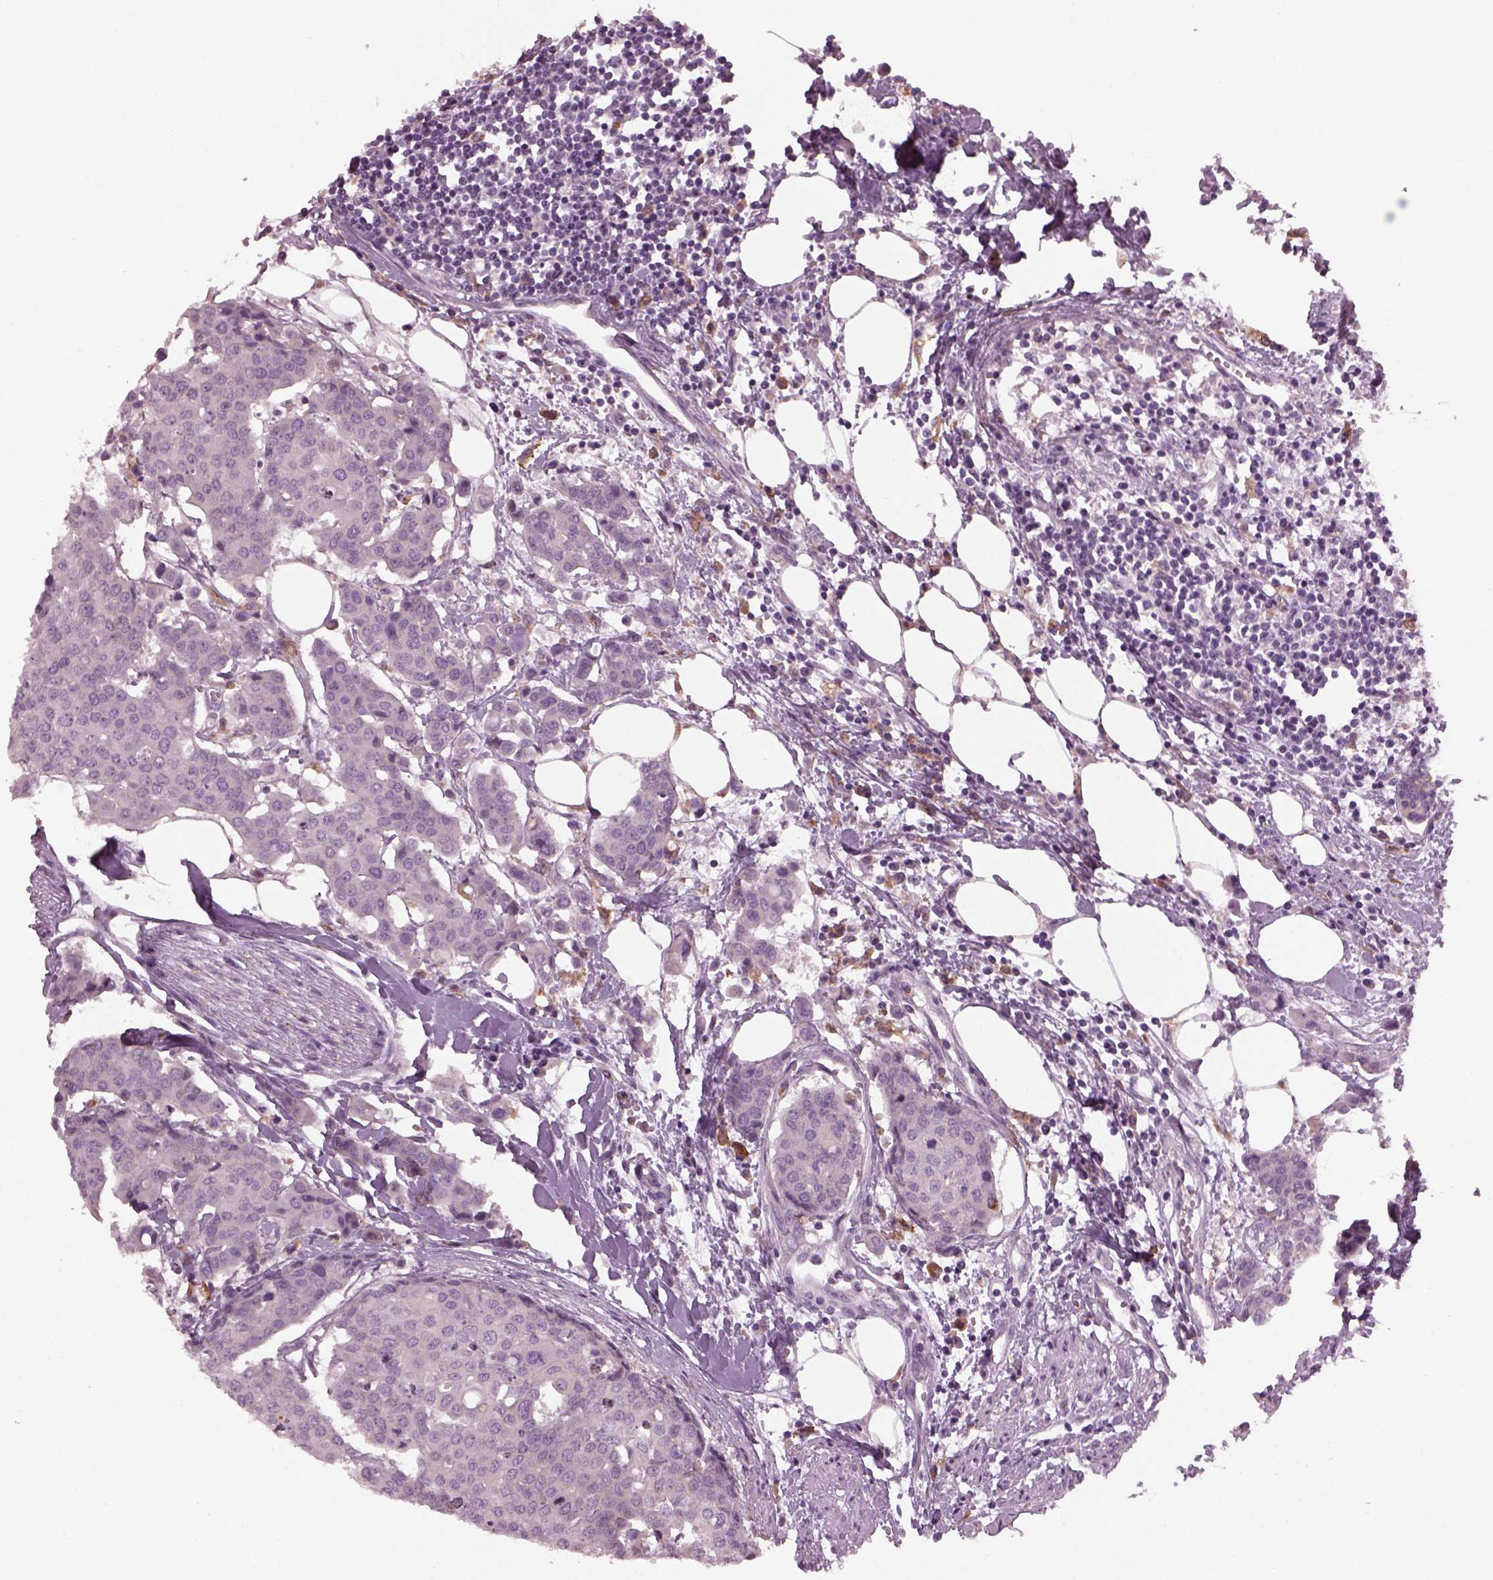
{"staining": {"intensity": "negative", "quantity": "none", "location": "none"}, "tissue": "carcinoid", "cell_type": "Tumor cells", "image_type": "cancer", "snomed": [{"axis": "morphology", "description": "Carcinoid, malignant, NOS"}, {"axis": "topography", "description": "Colon"}], "caption": "IHC of carcinoid (malignant) reveals no positivity in tumor cells.", "gene": "TMEM231", "patient": {"sex": "male", "age": 81}}